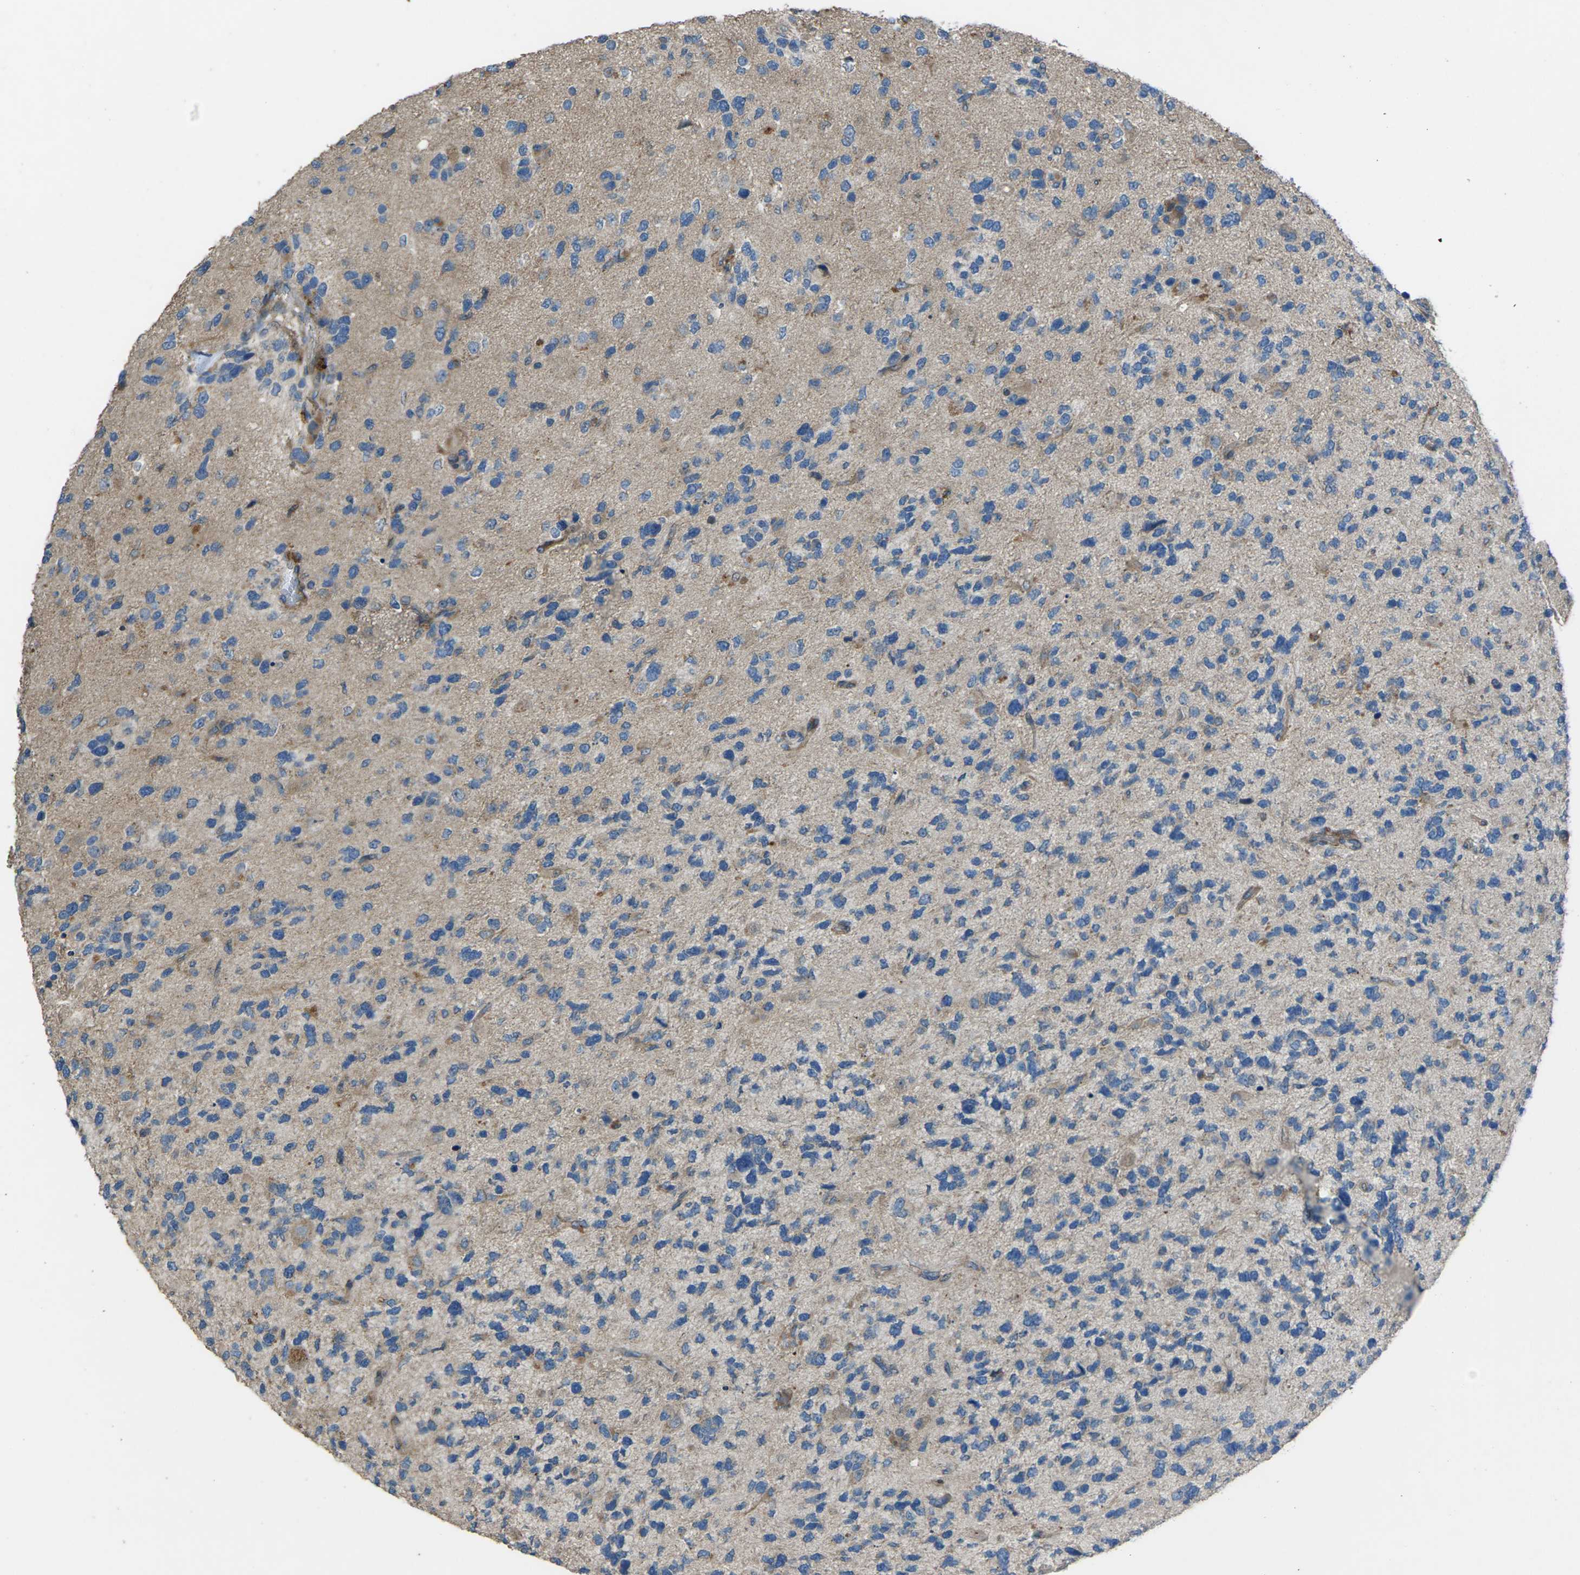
{"staining": {"intensity": "weak", "quantity": "25%-75%", "location": "cytoplasmic/membranous"}, "tissue": "glioma", "cell_type": "Tumor cells", "image_type": "cancer", "snomed": [{"axis": "morphology", "description": "Glioma, malignant, High grade"}, {"axis": "topography", "description": "Brain"}], "caption": "Weak cytoplasmic/membranous expression for a protein is present in approximately 25%-75% of tumor cells of glioma using immunohistochemistry.", "gene": "EDNRA", "patient": {"sex": "female", "age": 58}}